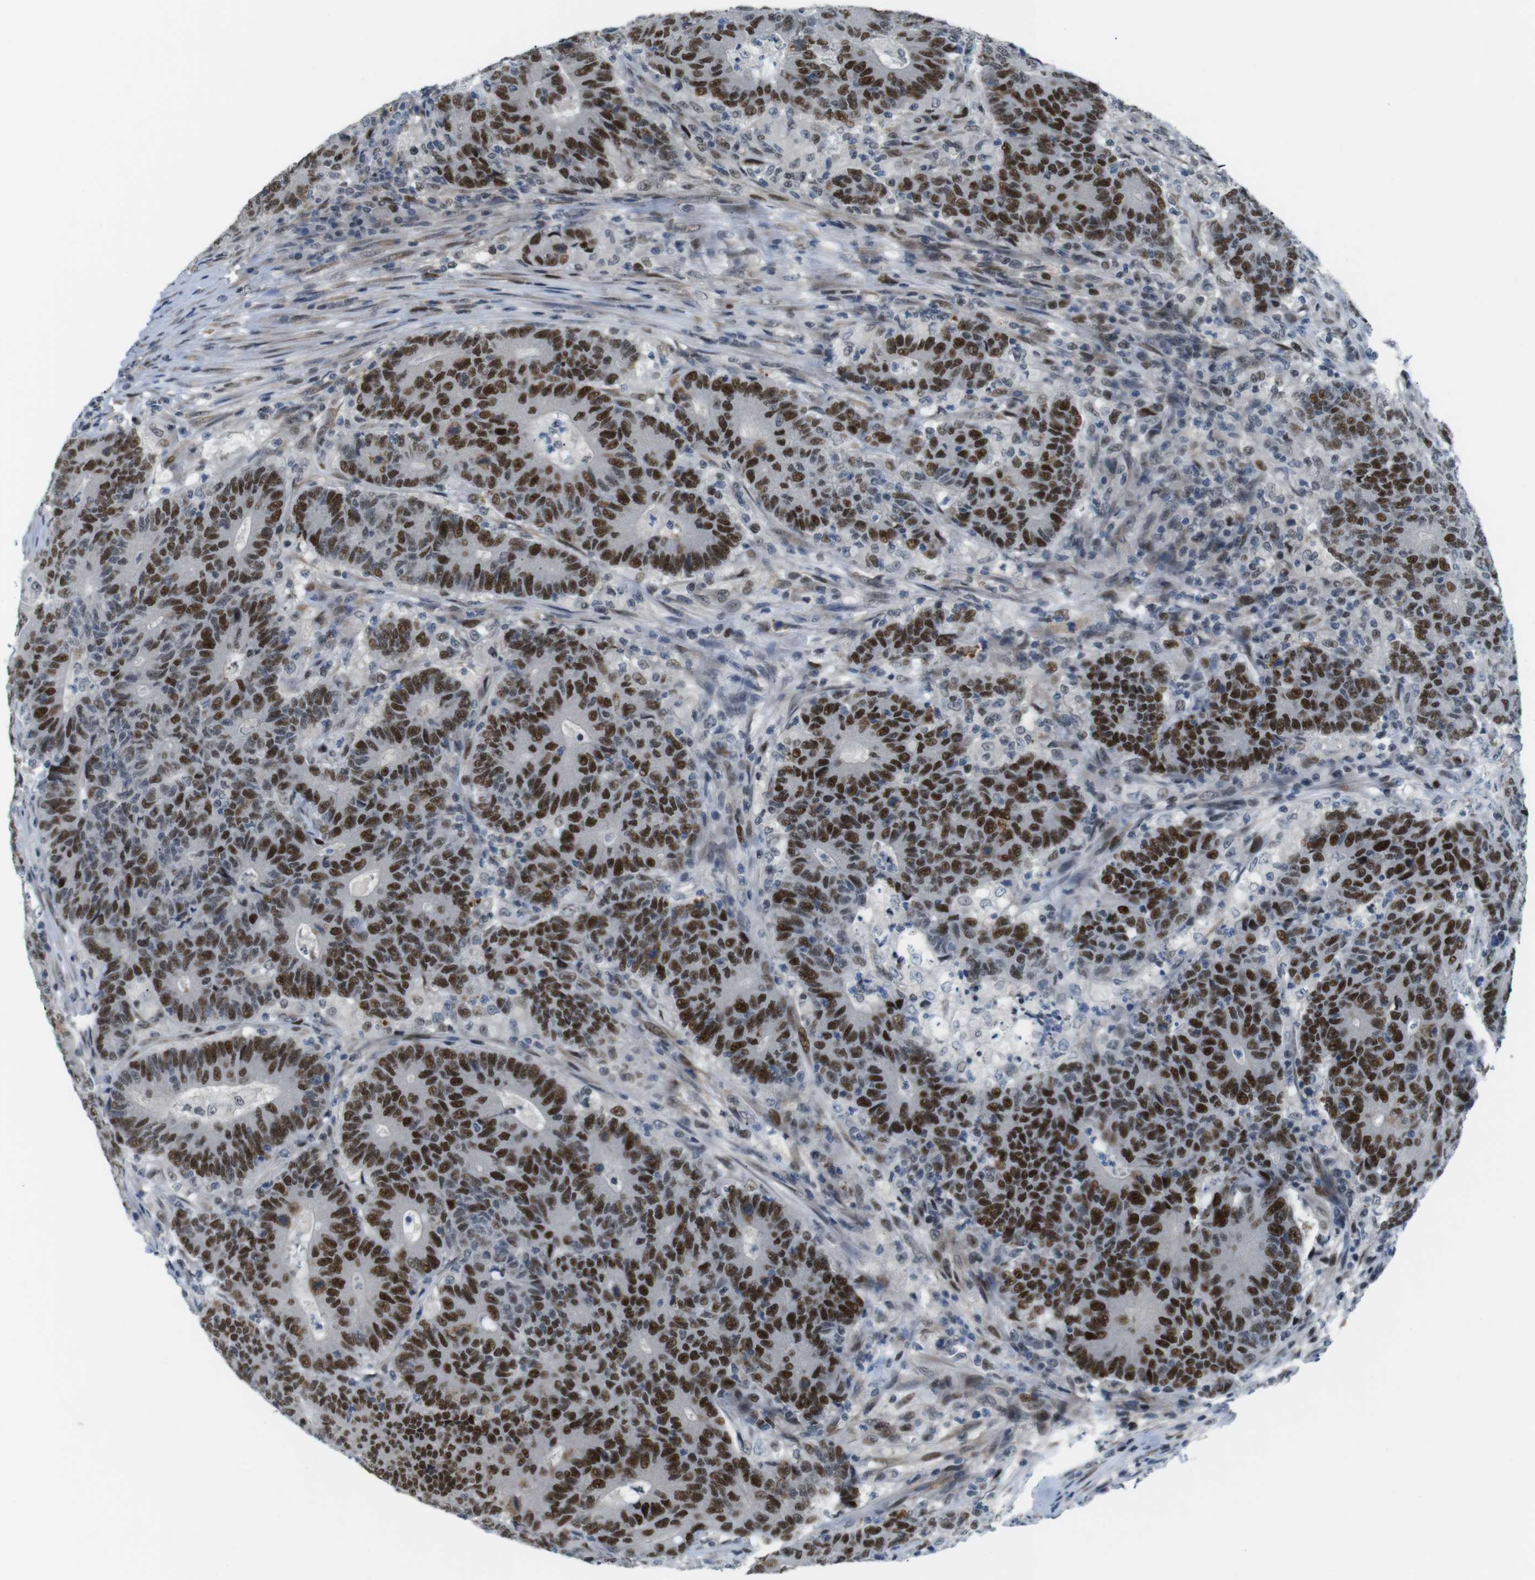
{"staining": {"intensity": "strong", "quantity": ">75%", "location": "nuclear"}, "tissue": "colorectal cancer", "cell_type": "Tumor cells", "image_type": "cancer", "snomed": [{"axis": "morphology", "description": "Normal tissue, NOS"}, {"axis": "morphology", "description": "Adenocarcinoma, NOS"}, {"axis": "topography", "description": "Colon"}], "caption": "IHC micrograph of neoplastic tissue: colorectal cancer (adenocarcinoma) stained using IHC demonstrates high levels of strong protein expression localized specifically in the nuclear of tumor cells, appearing as a nuclear brown color.", "gene": "SMCO2", "patient": {"sex": "female", "age": 75}}